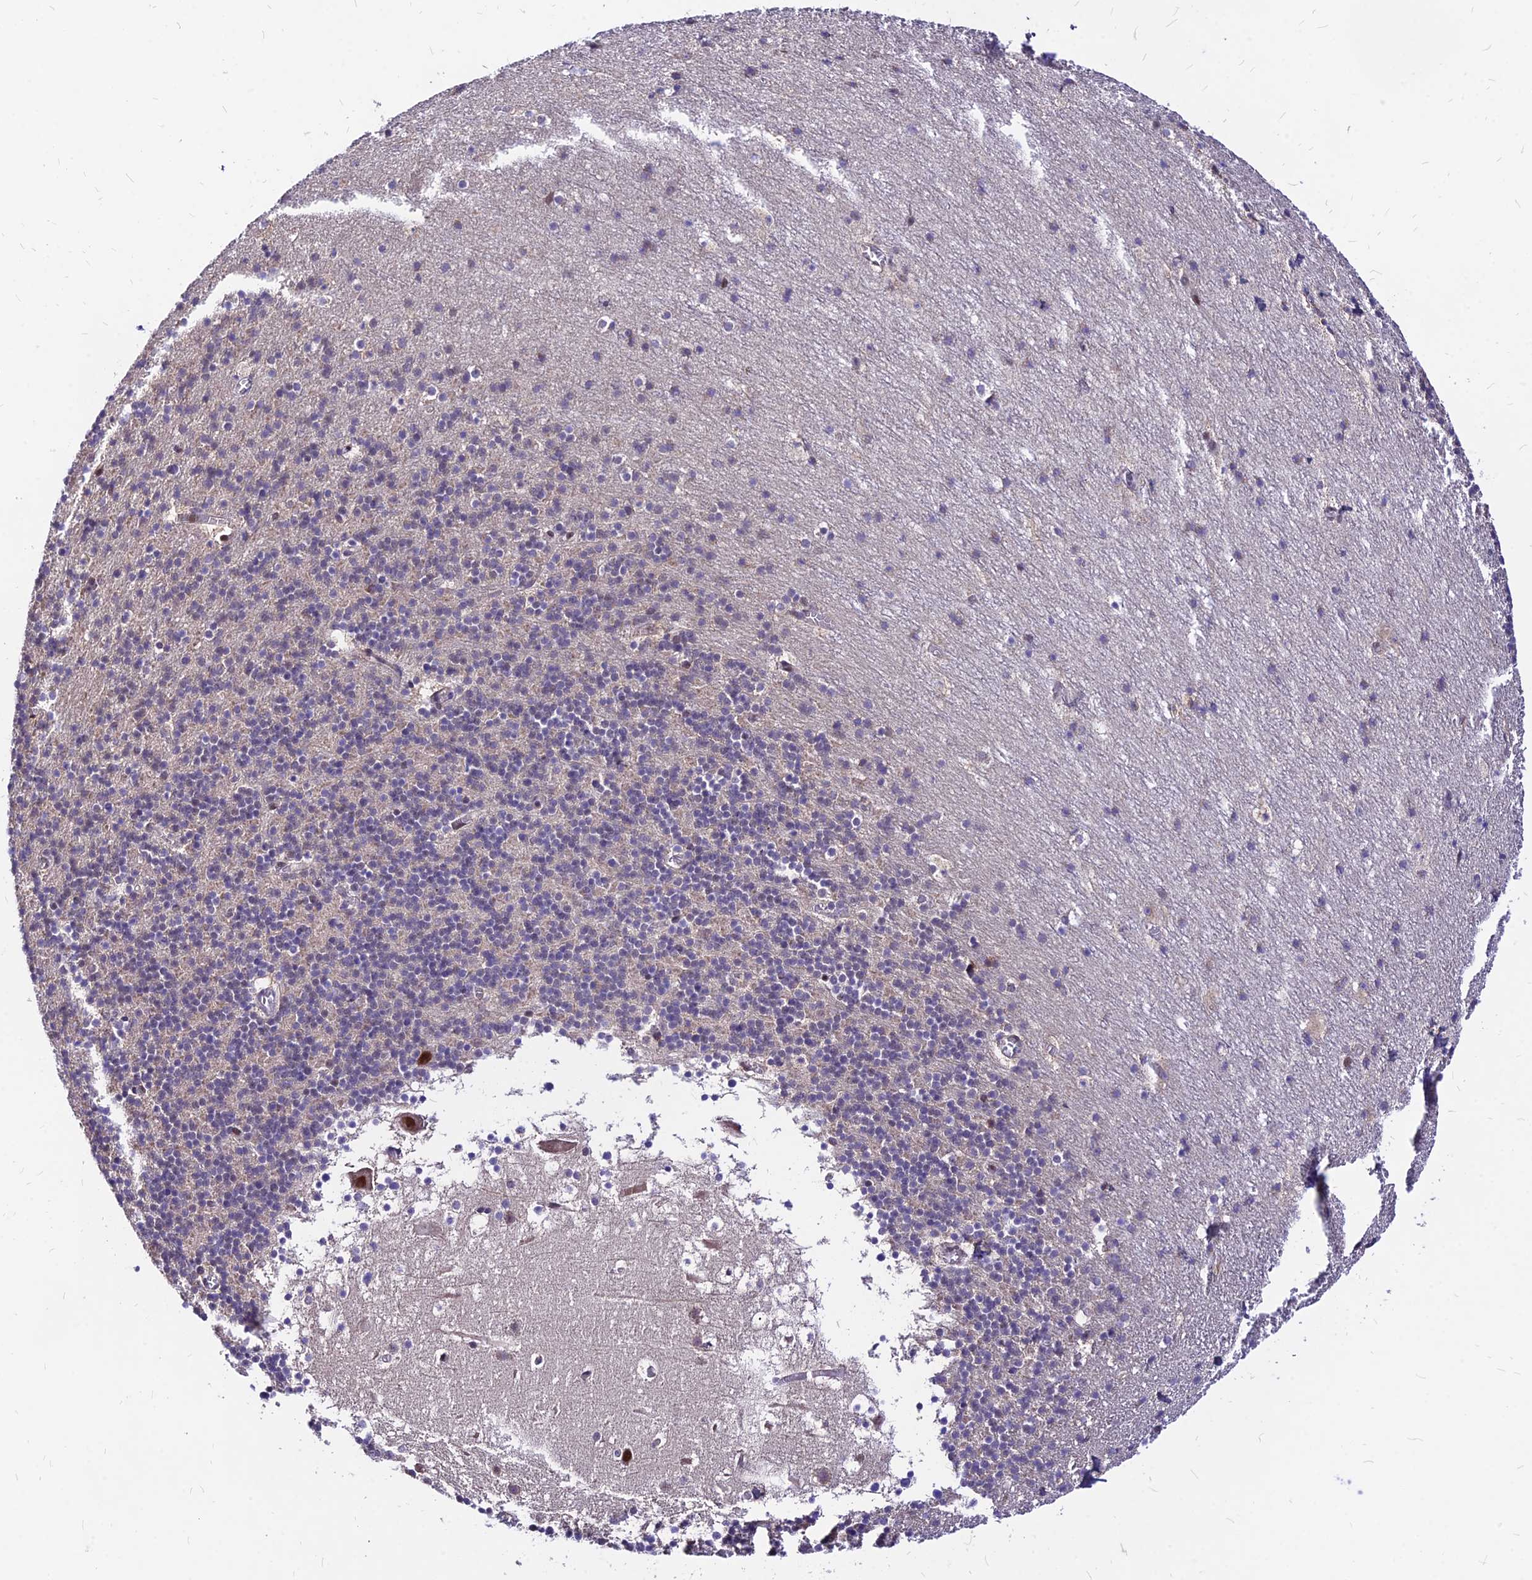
{"staining": {"intensity": "negative", "quantity": "none", "location": "none"}, "tissue": "cerebellum", "cell_type": "Cells in granular layer", "image_type": "normal", "snomed": [{"axis": "morphology", "description": "Normal tissue, NOS"}, {"axis": "topography", "description": "Cerebellum"}], "caption": "Immunohistochemistry (IHC) micrograph of benign human cerebellum stained for a protein (brown), which demonstrates no staining in cells in granular layer.", "gene": "DDX55", "patient": {"sex": "male", "age": 45}}